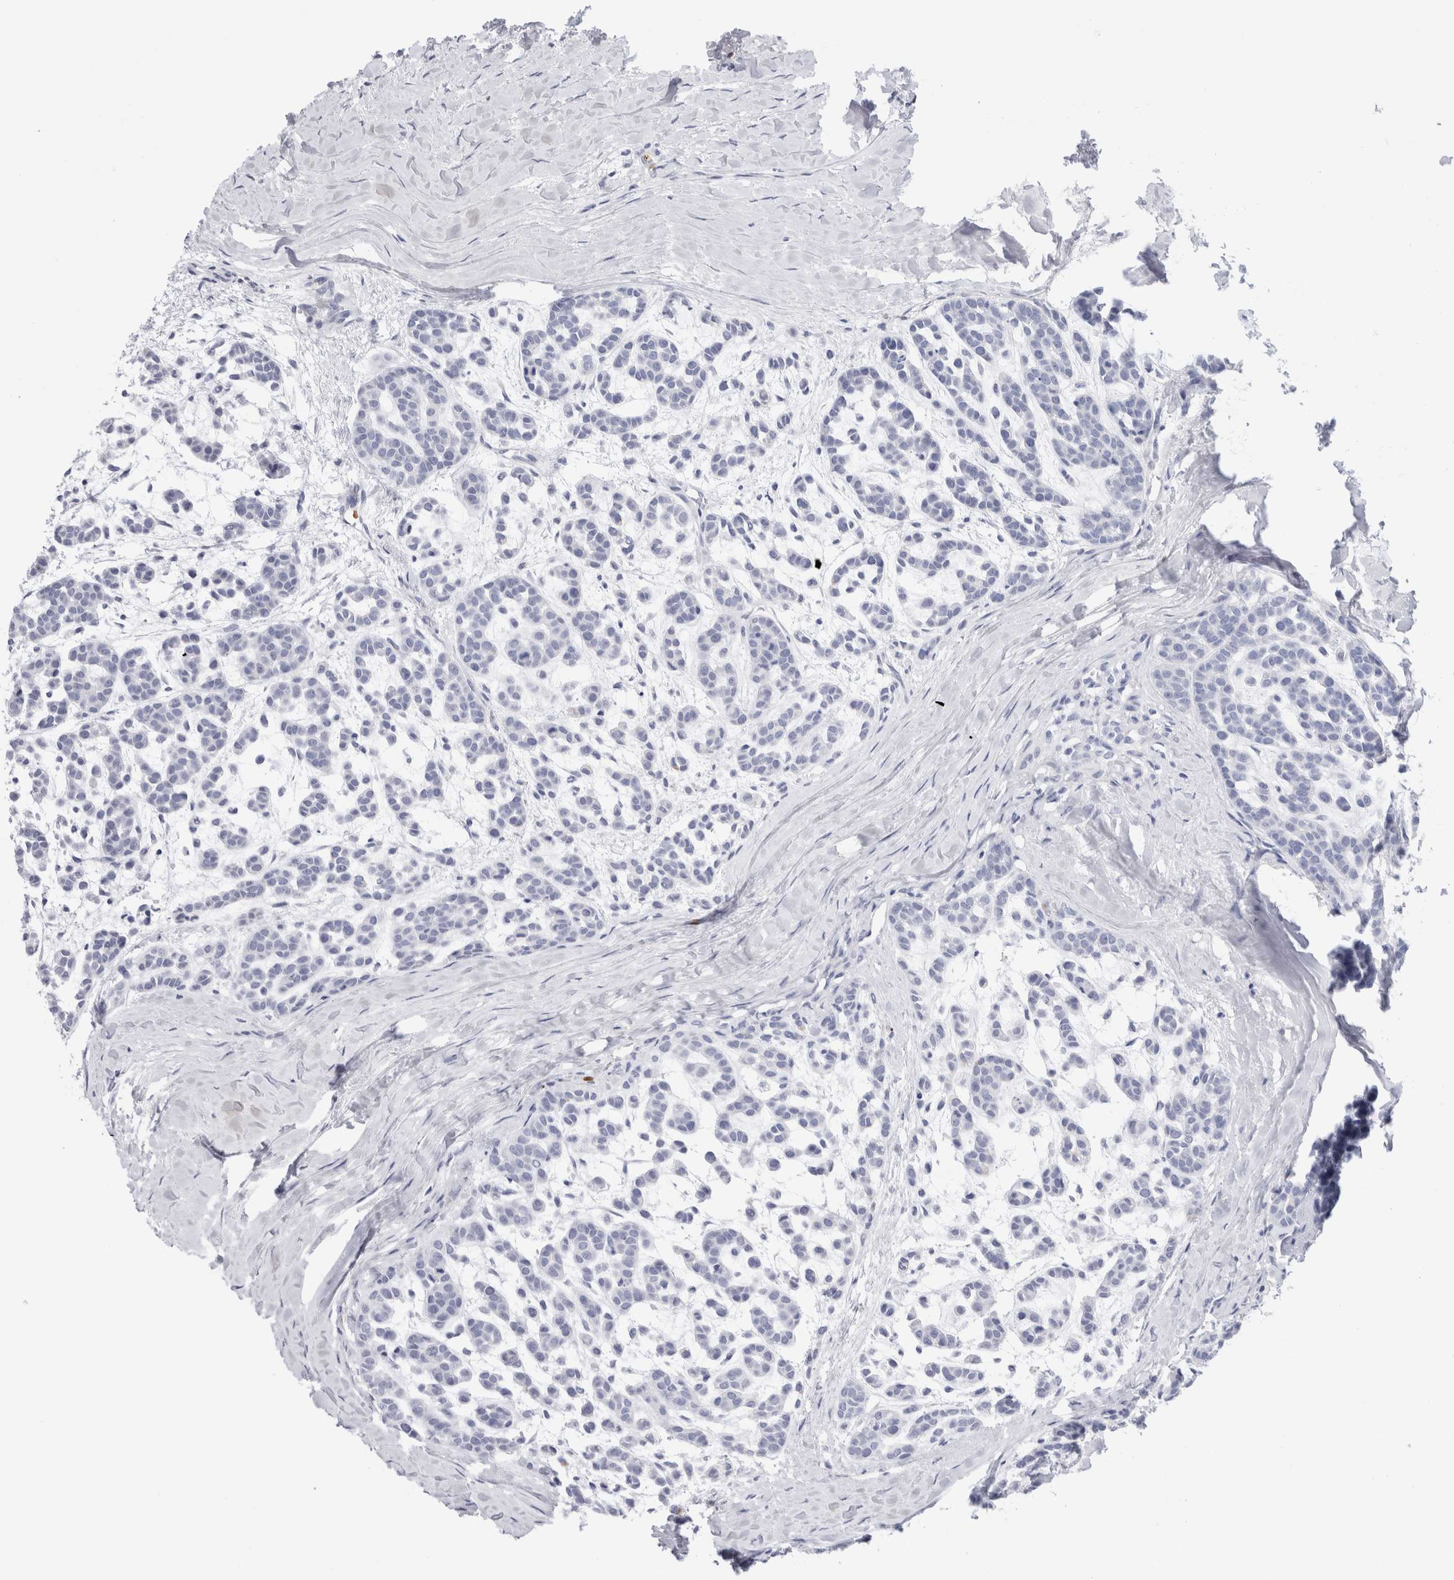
{"staining": {"intensity": "negative", "quantity": "none", "location": "none"}, "tissue": "head and neck cancer", "cell_type": "Tumor cells", "image_type": "cancer", "snomed": [{"axis": "morphology", "description": "Adenocarcinoma, NOS"}, {"axis": "morphology", "description": "Adenoma, NOS"}, {"axis": "topography", "description": "Head-Neck"}], "caption": "This is a image of immunohistochemistry staining of adenocarcinoma (head and neck), which shows no staining in tumor cells.", "gene": "SLC10A5", "patient": {"sex": "female", "age": 55}}